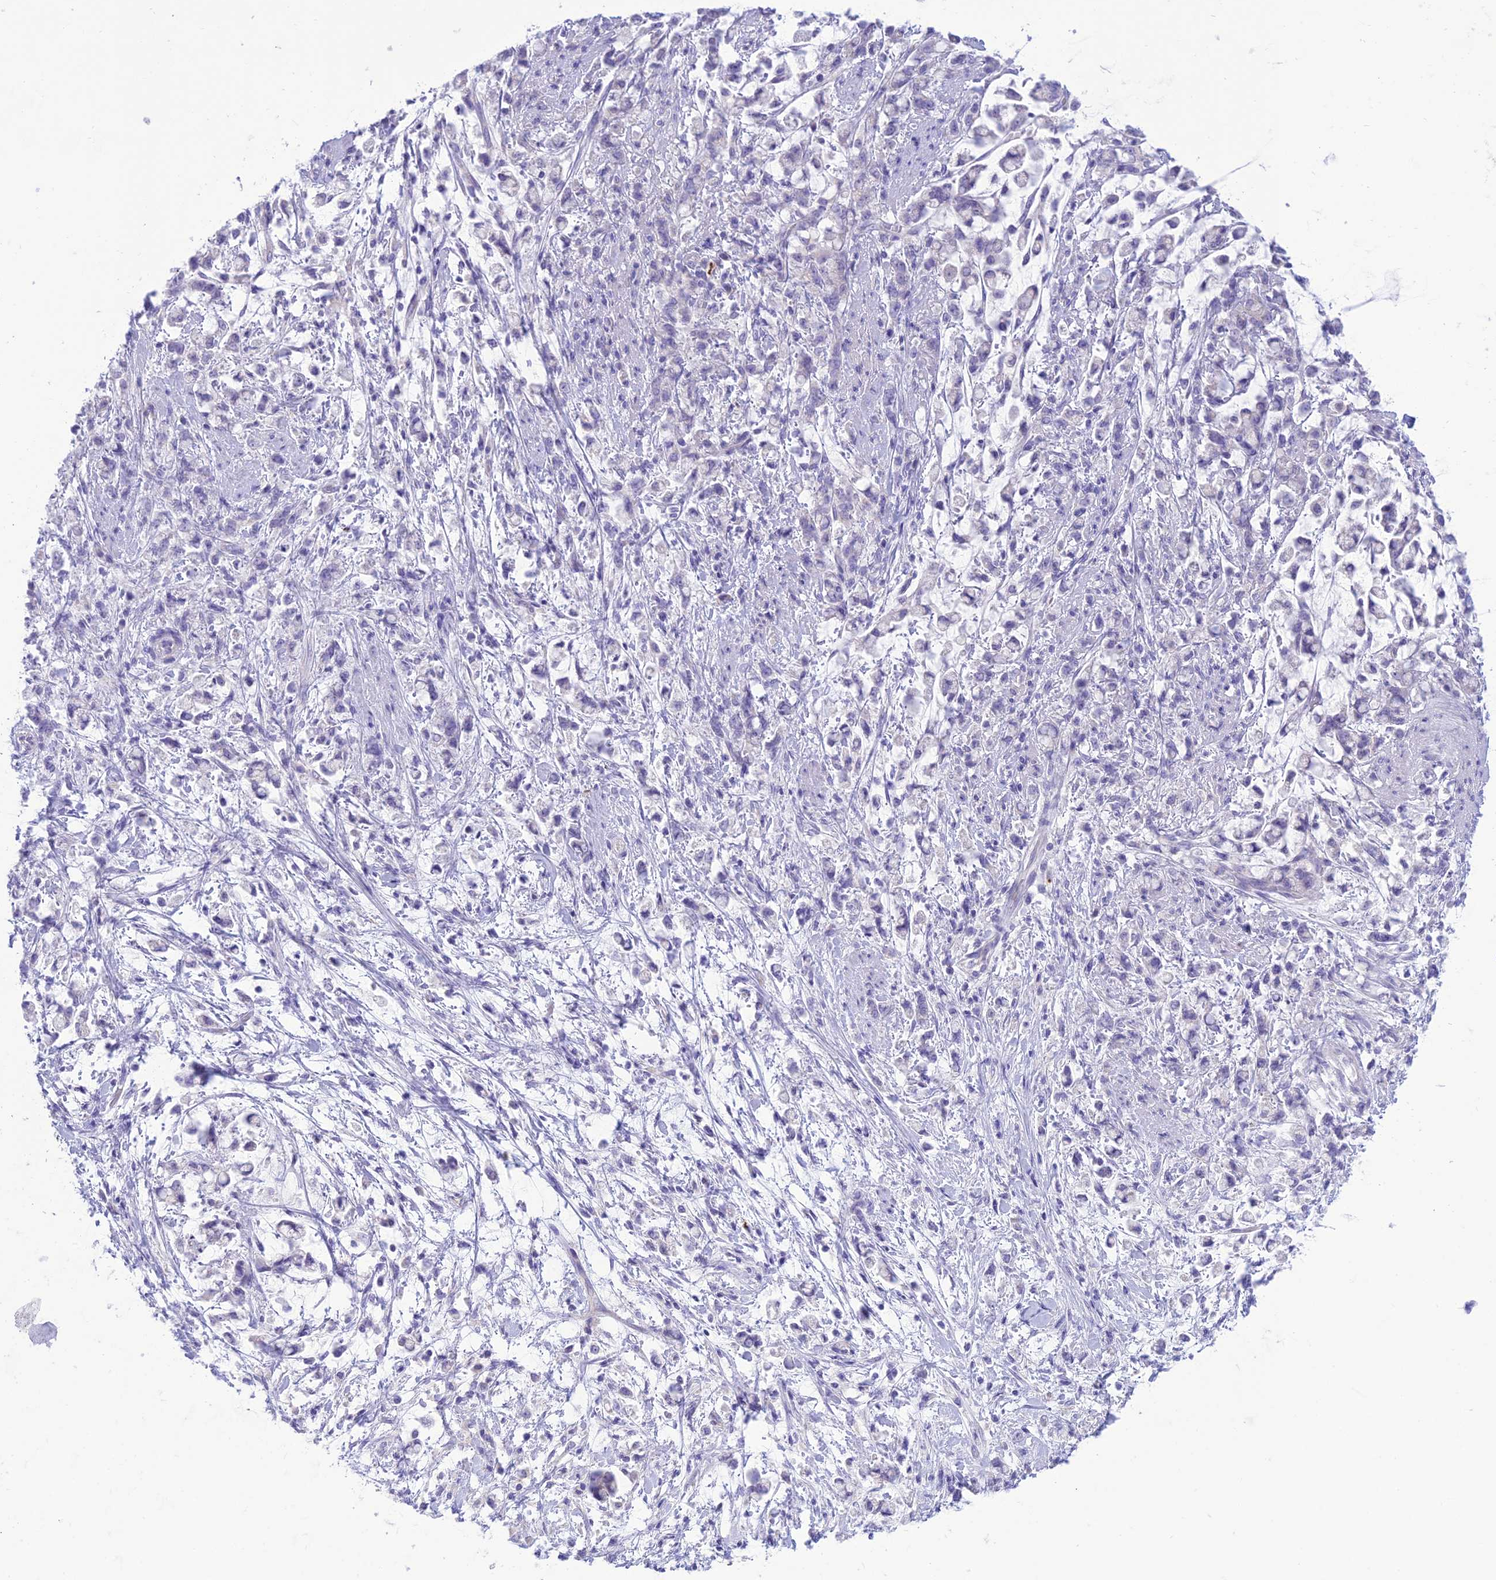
{"staining": {"intensity": "negative", "quantity": "none", "location": "none"}, "tissue": "stomach cancer", "cell_type": "Tumor cells", "image_type": "cancer", "snomed": [{"axis": "morphology", "description": "Adenocarcinoma, NOS"}, {"axis": "topography", "description": "Stomach"}], "caption": "Immunohistochemistry (IHC) of human adenocarcinoma (stomach) shows no expression in tumor cells.", "gene": "DHDH", "patient": {"sex": "female", "age": 60}}